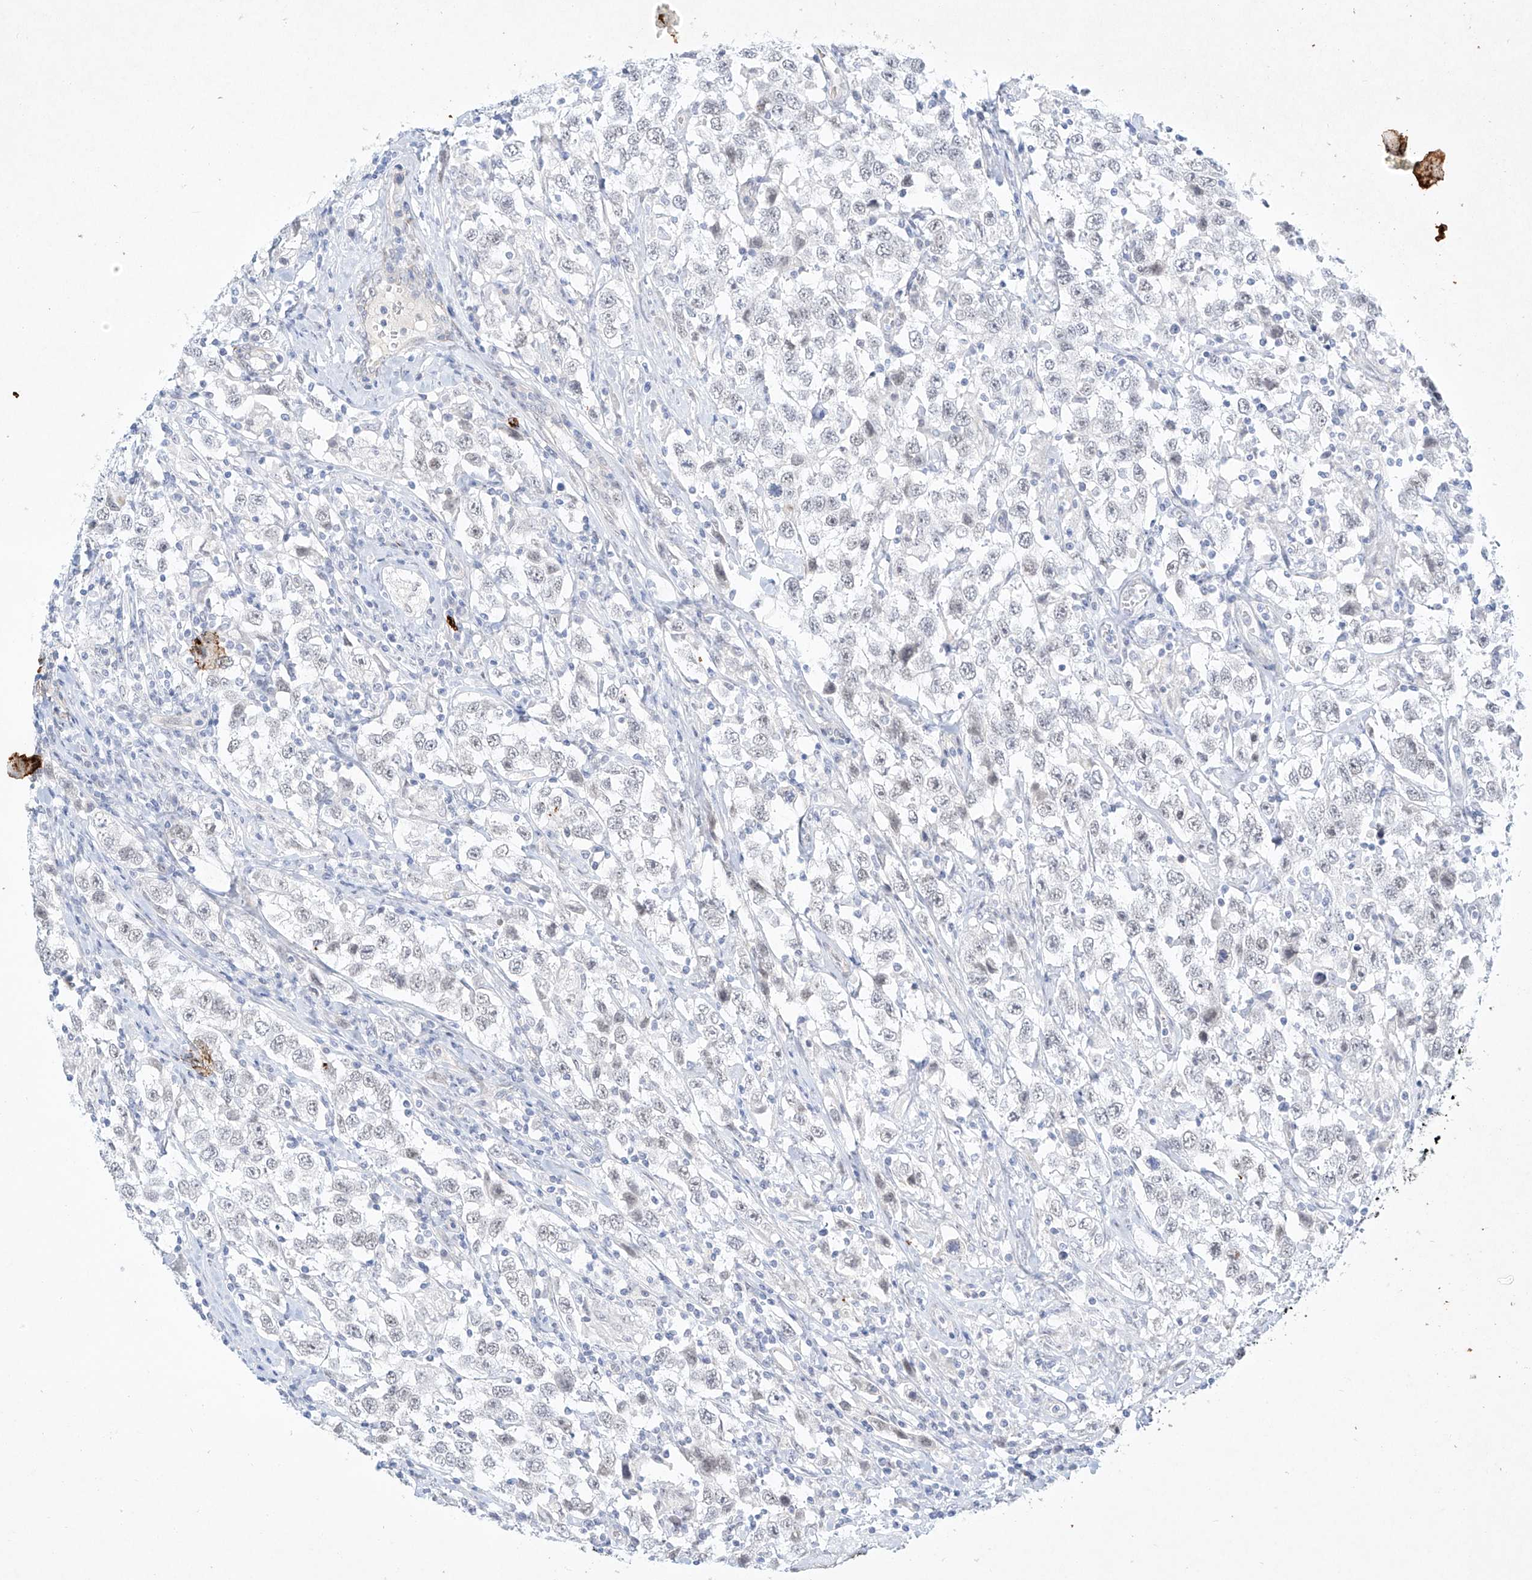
{"staining": {"intensity": "negative", "quantity": "none", "location": "none"}, "tissue": "testis cancer", "cell_type": "Tumor cells", "image_type": "cancer", "snomed": [{"axis": "morphology", "description": "Seminoma, NOS"}, {"axis": "topography", "description": "Testis"}], "caption": "High power microscopy image of an IHC histopathology image of seminoma (testis), revealing no significant staining in tumor cells.", "gene": "REEP2", "patient": {"sex": "male", "age": 41}}